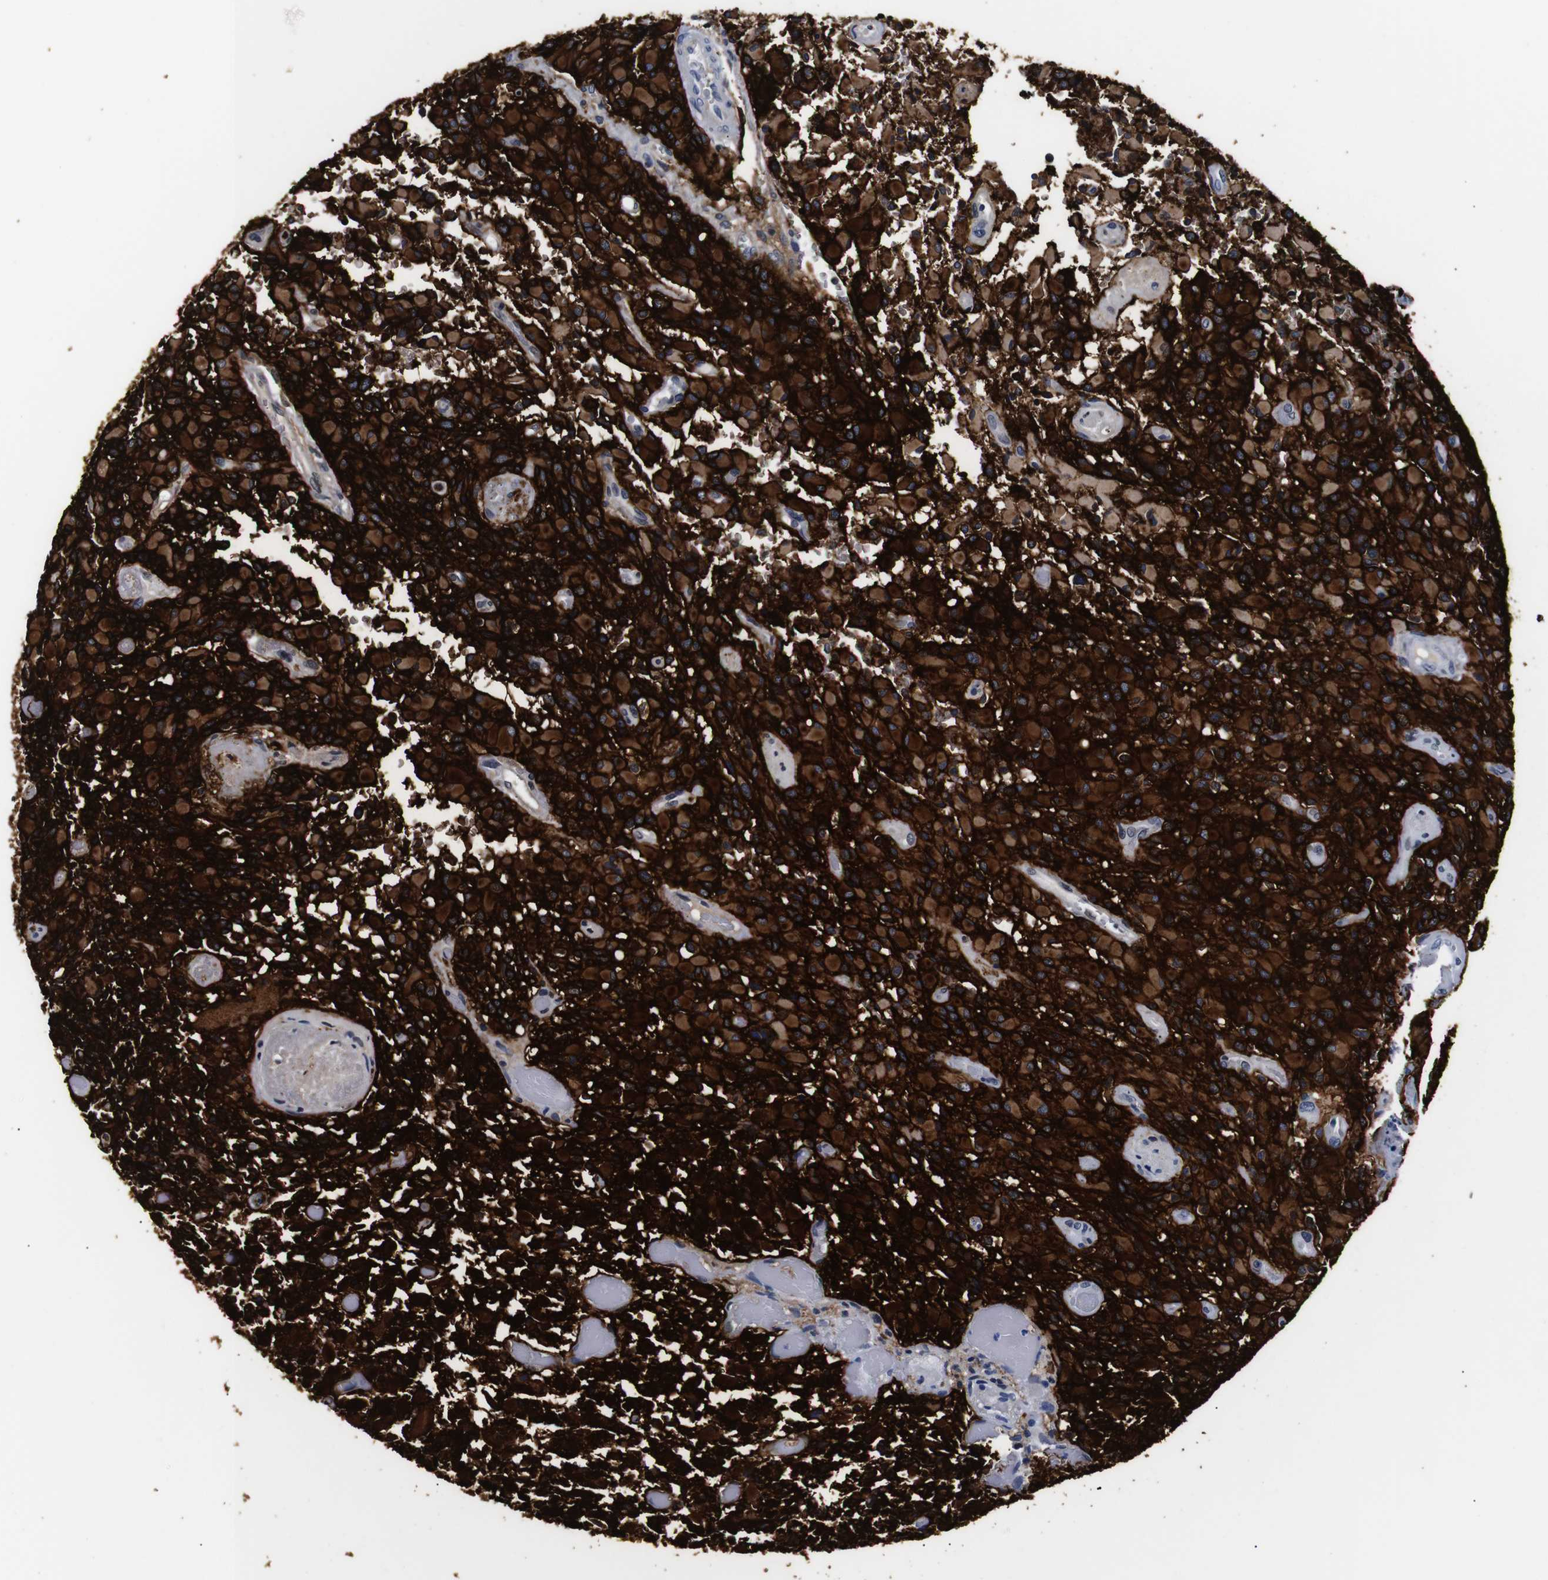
{"staining": {"intensity": "strong", "quantity": ">75%", "location": "cytoplasmic/membranous"}, "tissue": "glioma", "cell_type": "Tumor cells", "image_type": "cancer", "snomed": [{"axis": "morphology", "description": "Glioma, malignant, High grade"}, {"axis": "topography", "description": "Brain"}], "caption": "This is a micrograph of immunohistochemistry staining of malignant glioma (high-grade), which shows strong expression in the cytoplasmic/membranous of tumor cells.", "gene": "GAP43", "patient": {"sex": "male", "age": 71}}